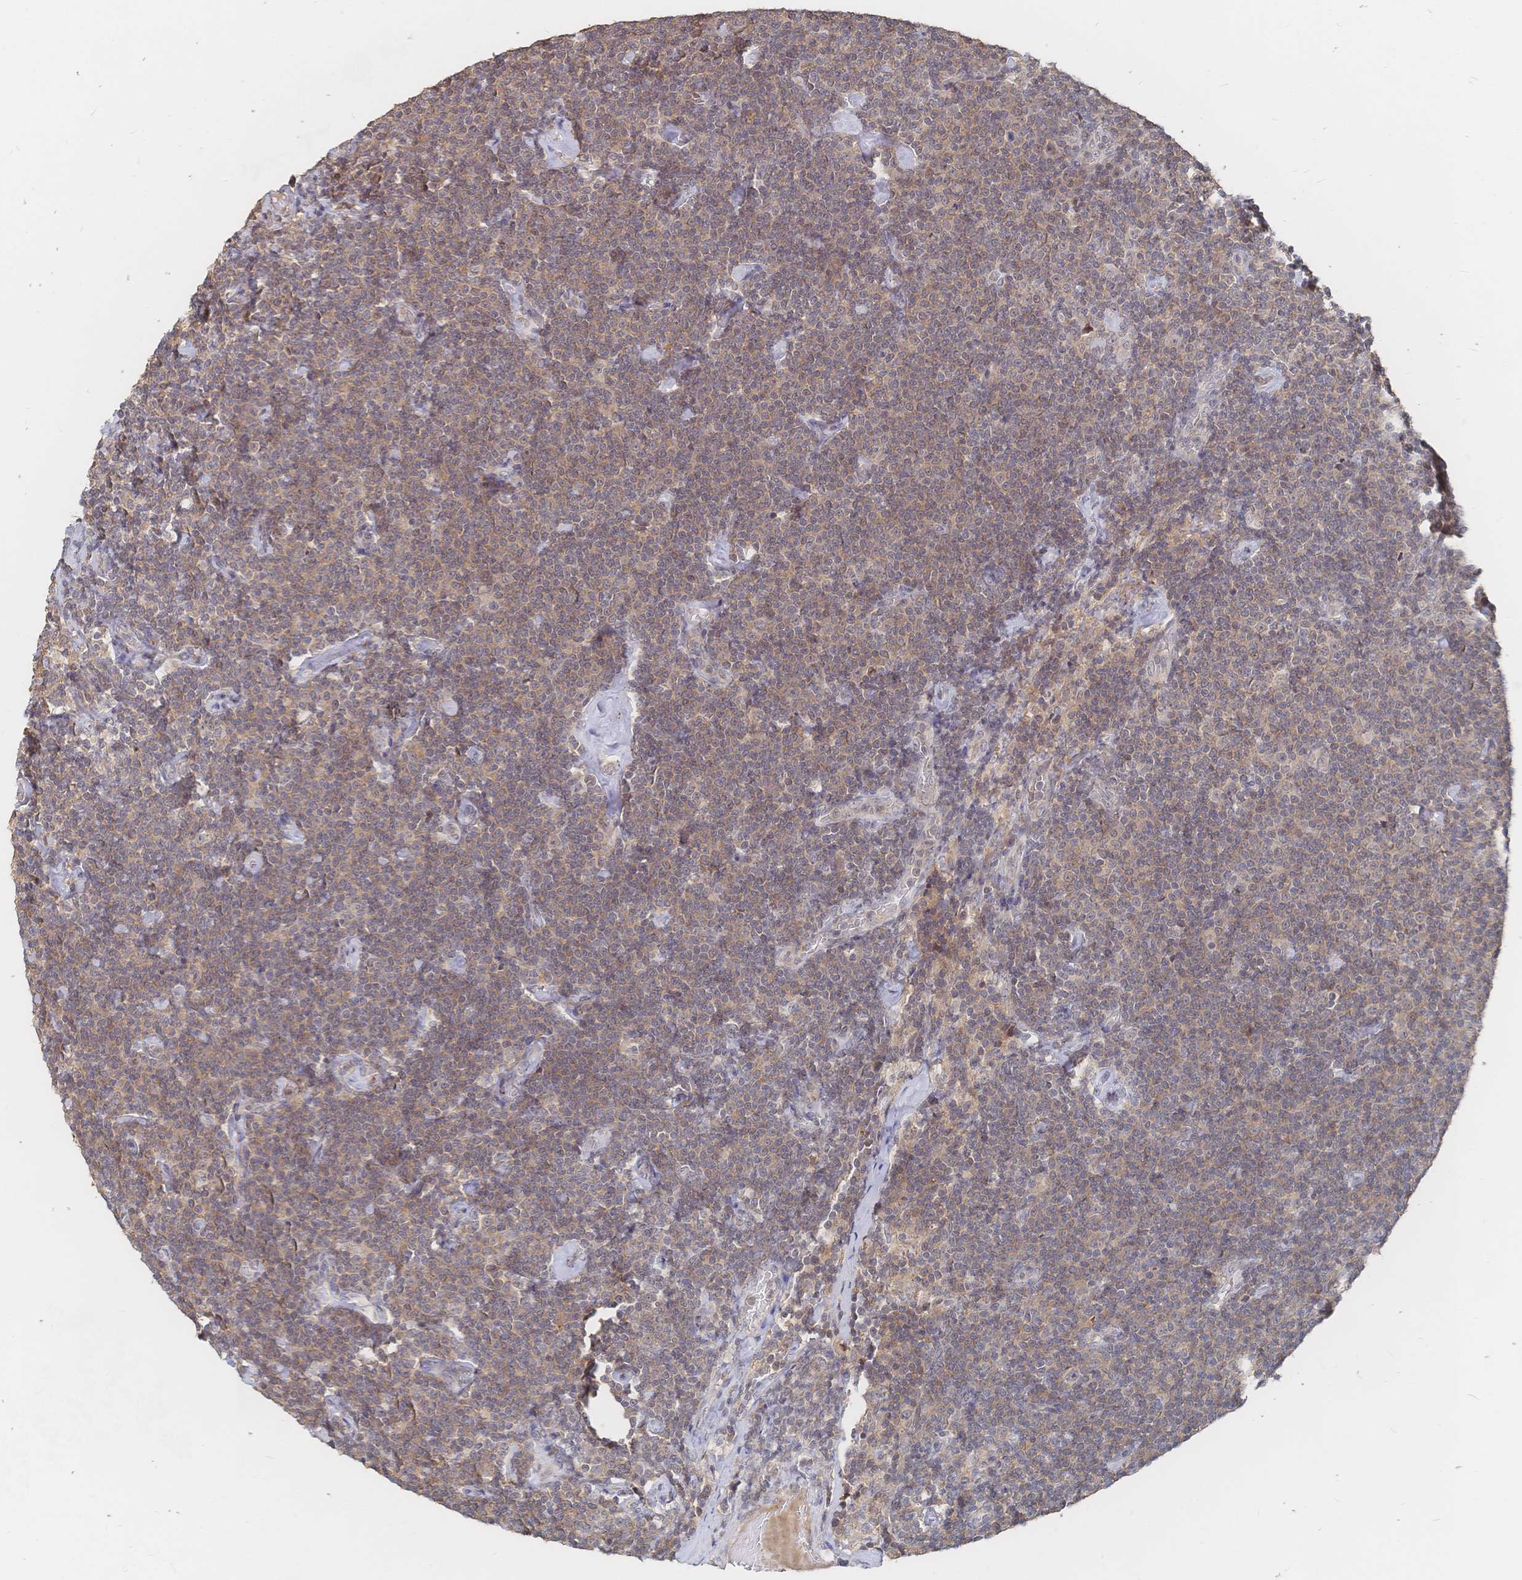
{"staining": {"intensity": "weak", "quantity": ">75%", "location": "cytoplasmic/membranous"}, "tissue": "lymphoma", "cell_type": "Tumor cells", "image_type": "cancer", "snomed": [{"axis": "morphology", "description": "Malignant lymphoma, non-Hodgkin's type, Low grade"}, {"axis": "topography", "description": "Lymph node"}], "caption": "A micrograph of lymphoma stained for a protein demonstrates weak cytoplasmic/membranous brown staining in tumor cells.", "gene": "LRP5", "patient": {"sex": "male", "age": 81}}